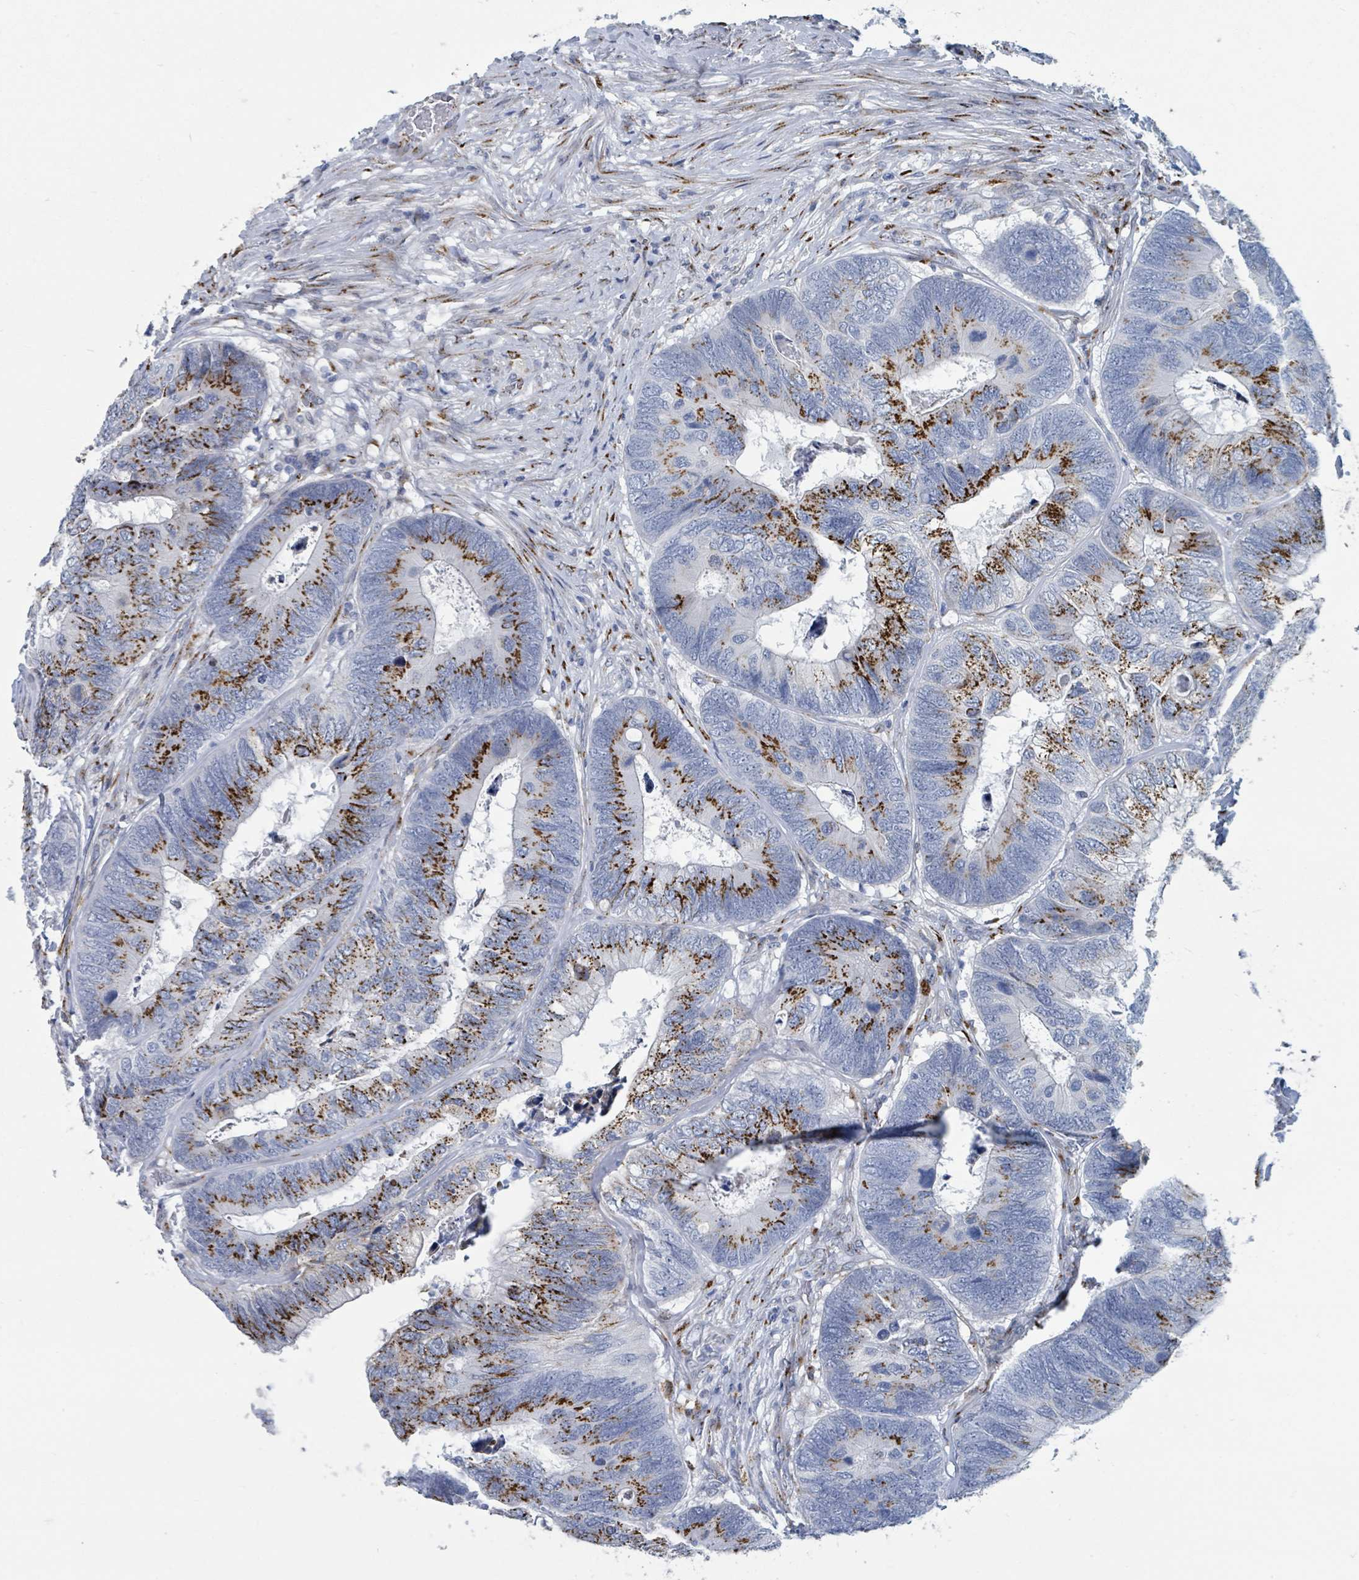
{"staining": {"intensity": "strong", "quantity": "25%-75%", "location": "cytoplasmic/membranous"}, "tissue": "colorectal cancer", "cell_type": "Tumor cells", "image_type": "cancer", "snomed": [{"axis": "morphology", "description": "Adenocarcinoma, NOS"}, {"axis": "topography", "description": "Colon"}], "caption": "Human adenocarcinoma (colorectal) stained with a protein marker demonstrates strong staining in tumor cells.", "gene": "DCAF5", "patient": {"sex": "female", "age": 67}}